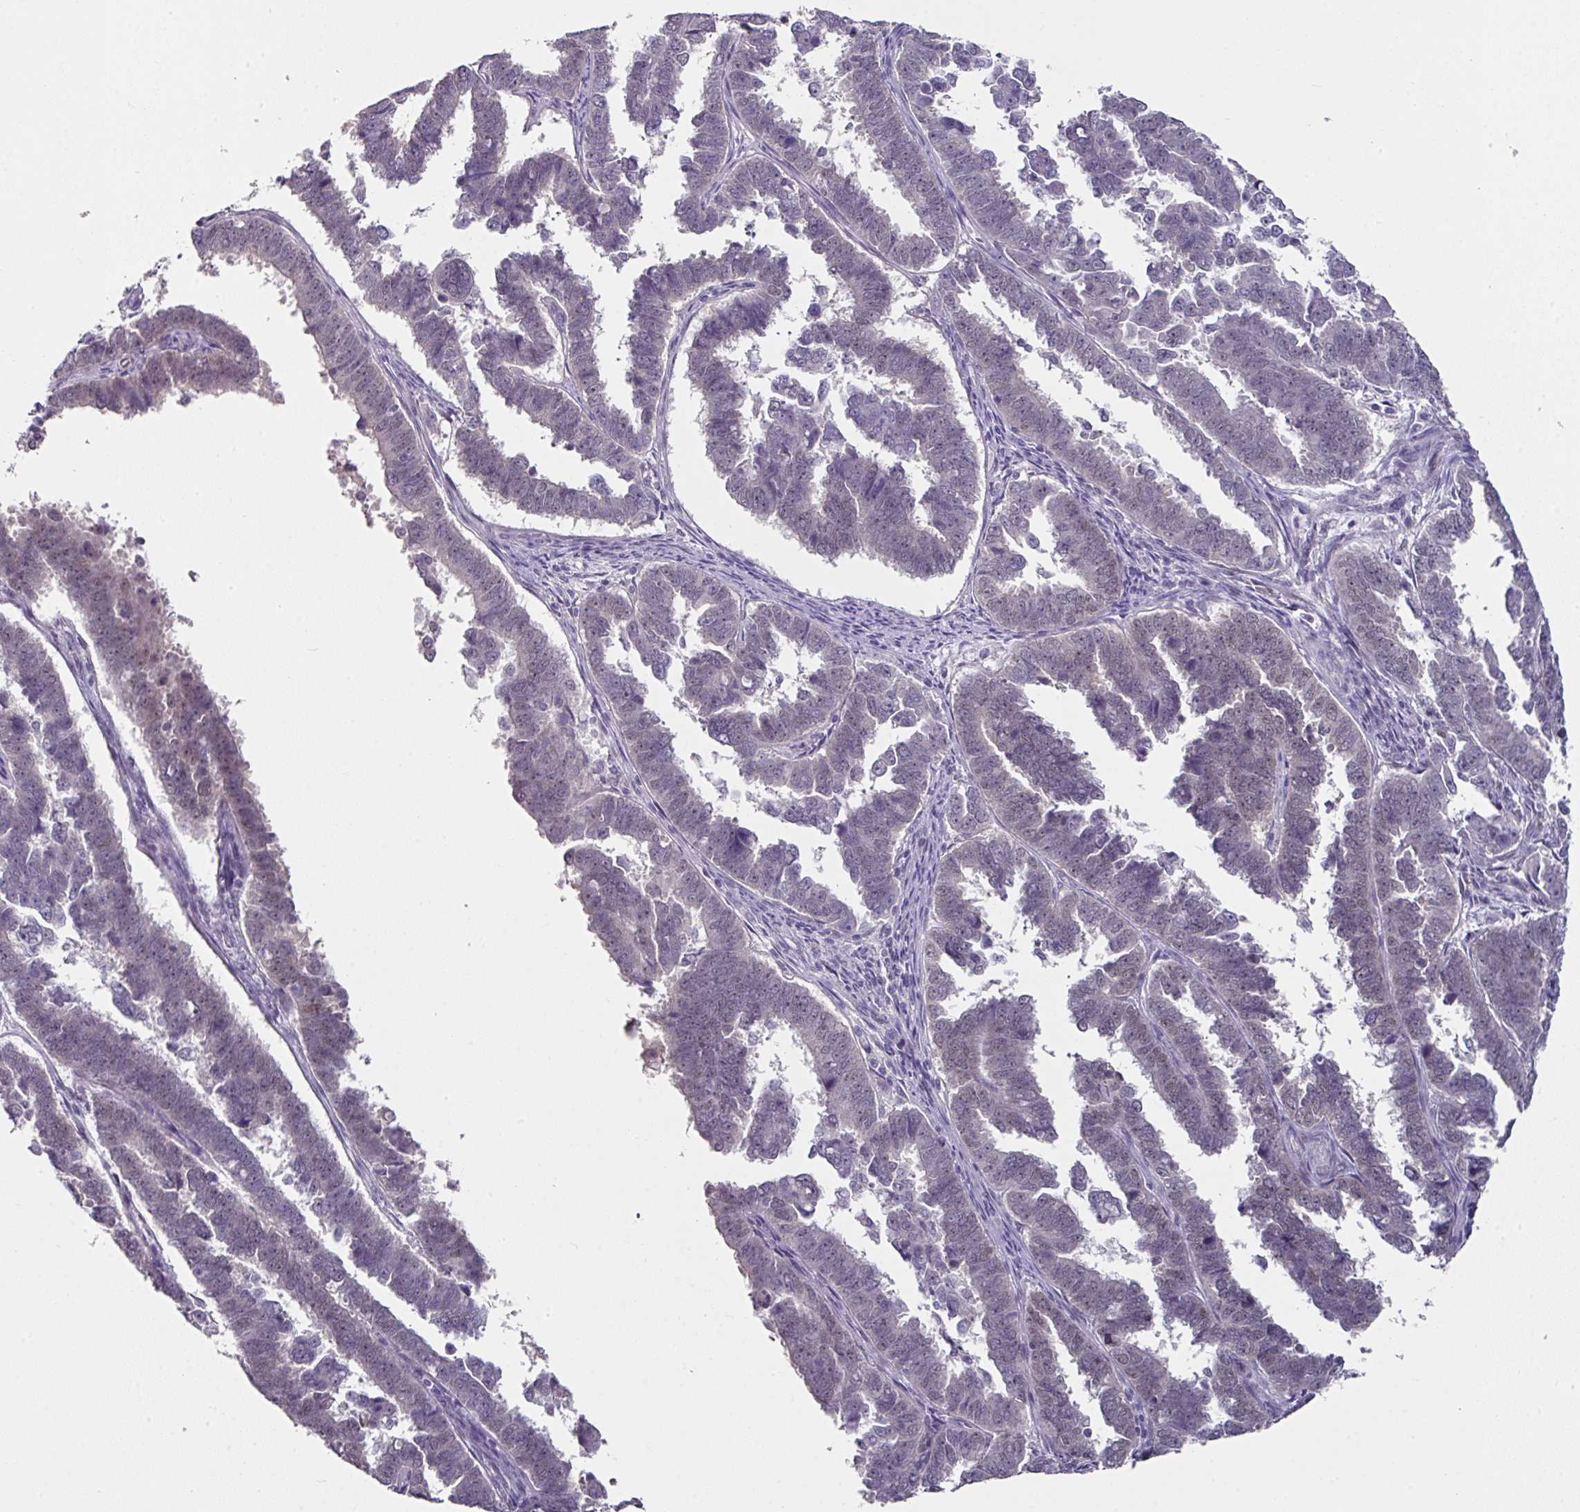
{"staining": {"intensity": "moderate", "quantity": "25%-75%", "location": "nuclear"}, "tissue": "endometrial cancer", "cell_type": "Tumor cells", "image_type": "cancer", "snomed": [{"axis": "morphology", "description": "Adenocarcinoma, NOS"}, {"axis": "topography", "description": "Endometrium"}], "caption": "Approximately 25%-75% of tumor cells in human adenocarcinoma (endometrial) exhibit moderate nuclear protein expression as visualized by brown immunohistochemical staining.", "gene": "ELK1", "patient": {"sex": "female", "age": 75}}